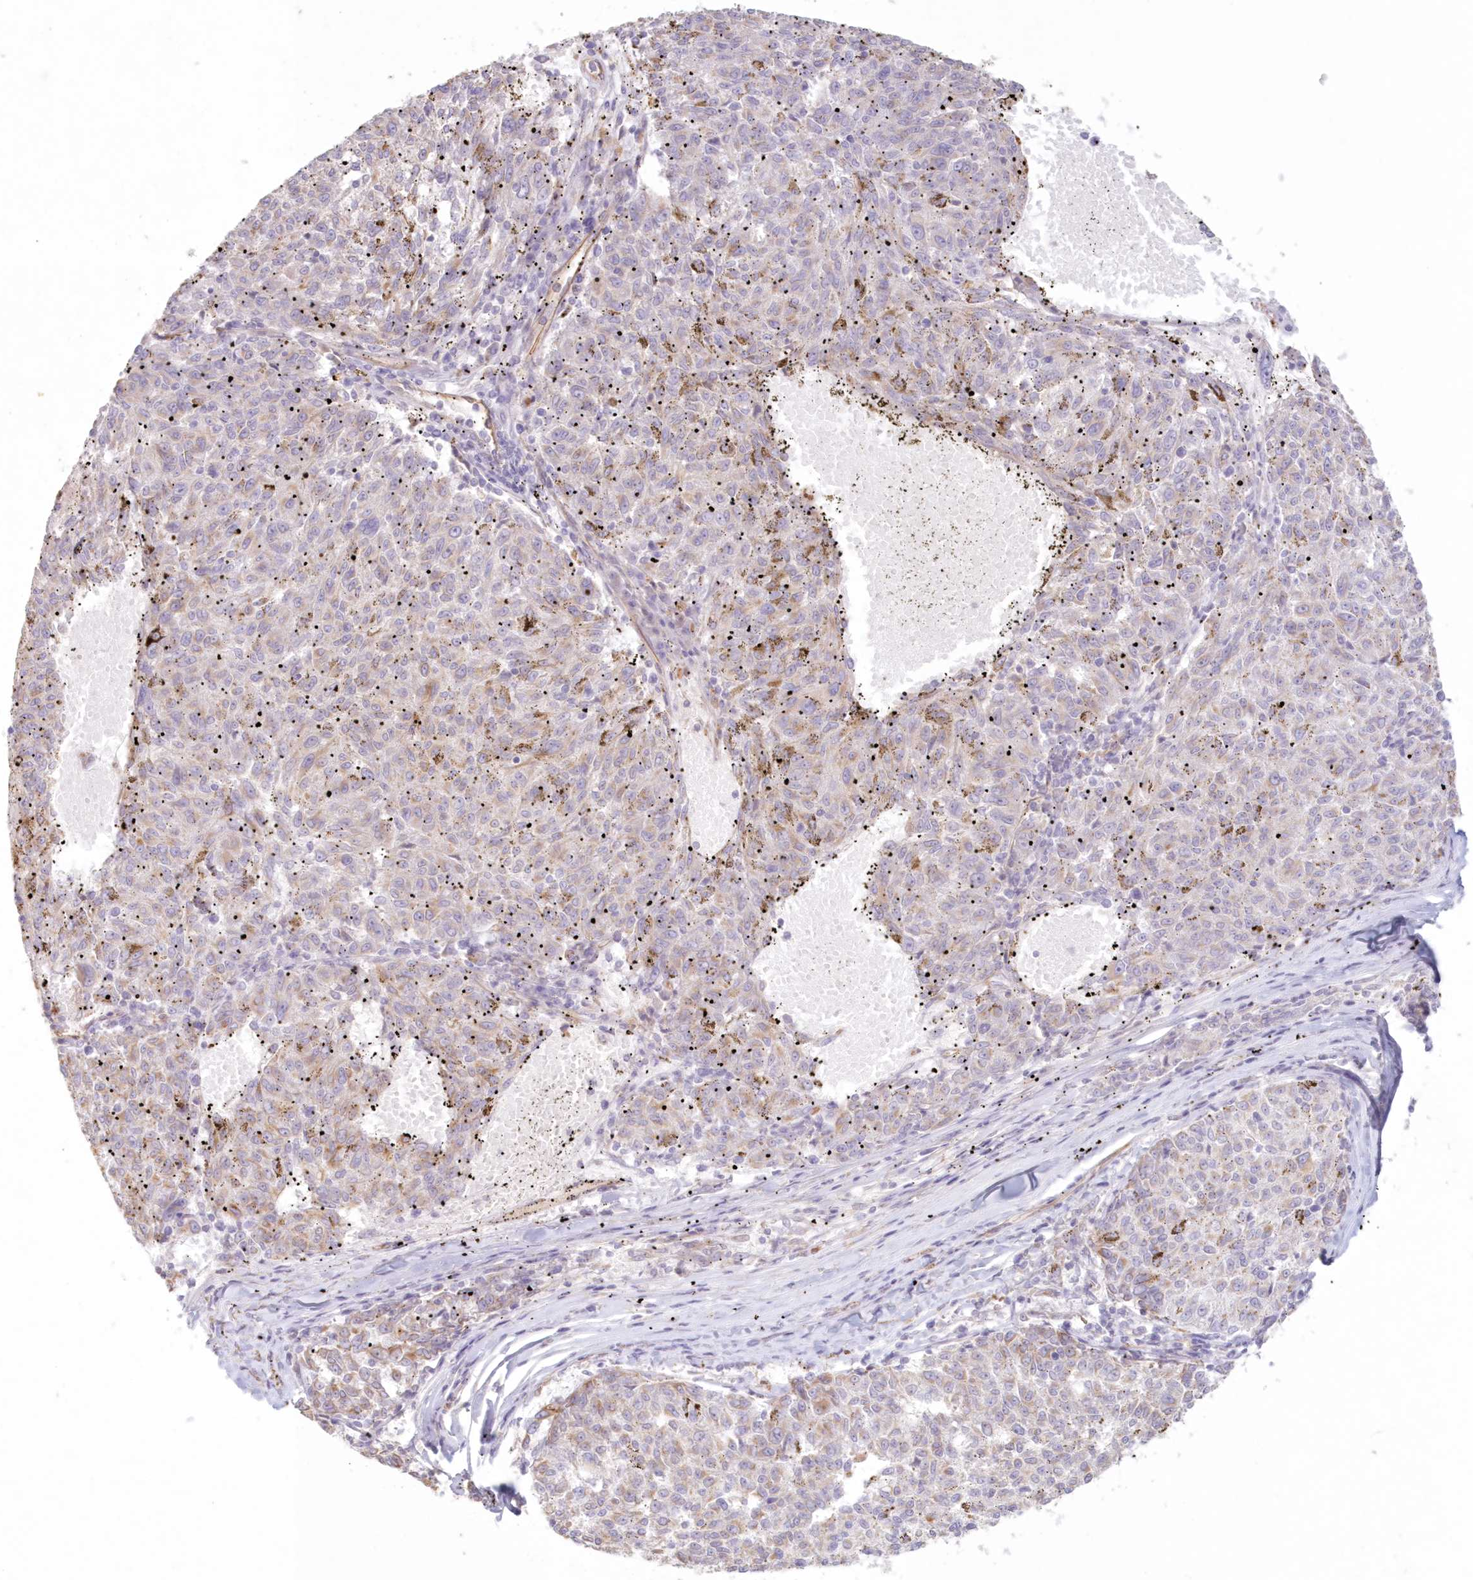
{"staining": {"intensity": "weak", "quantity": "<25%", "location": "none"}, "tissue": "melanoma", "cell_type": "Tumor cells", "image_type": "cancer", "snomed": [{"axis": "morphology", "description": "Malignant melanoma, NOS"}, {"axis": "topography", "description": "Skin"}], "caption": "DAB (3,3'-diaminobenzidine) immunohistochemical staining of melanoma reveals no significant staining in tumor cells.", "gene": "DMRTB1", "patient": {"sex": "female", "age": 72}}